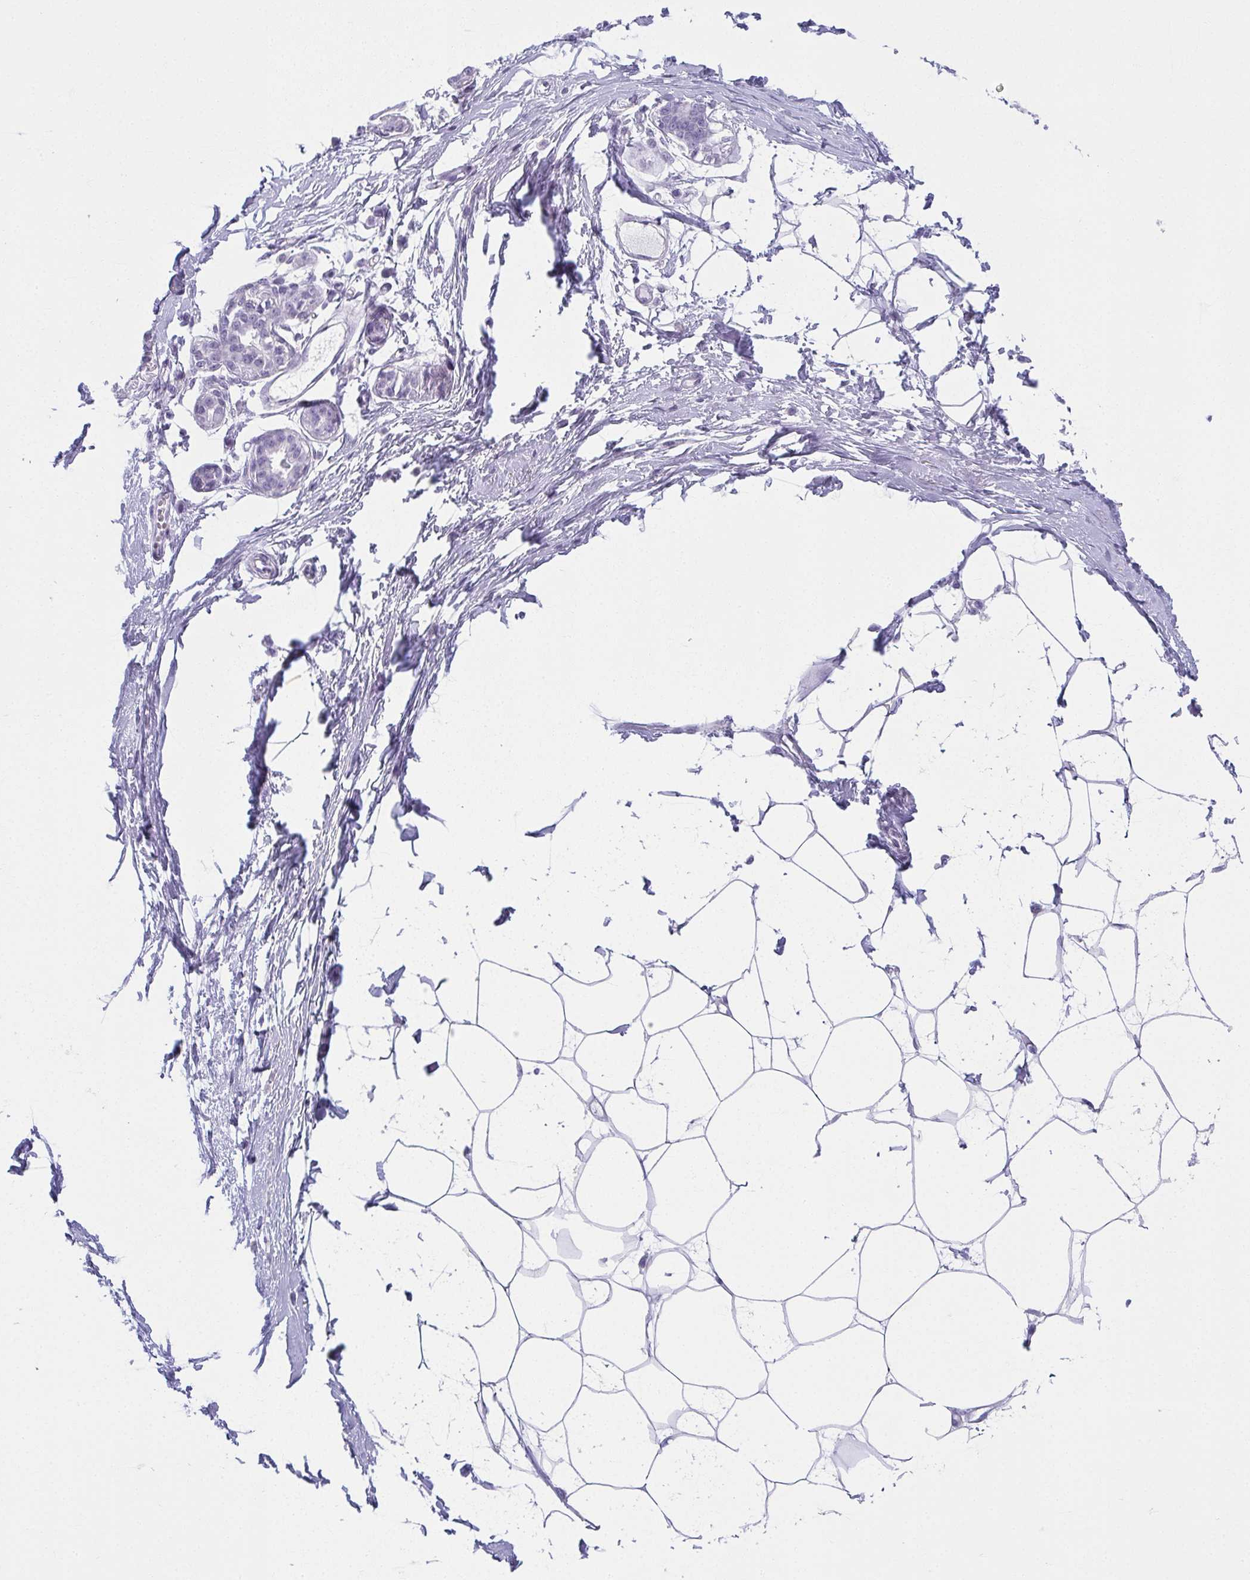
{"staining": {"intensity": "negative", "quantity": "none", "location": "none"}, "tissue": "breast", "cell_type": "Adipocytes", "image_type": "normal", "snomed": [{"axis": "morphology", "description": "Normal tissue, NOS"}, {"axis": "topography", "description": "Breast"}], "caption": "Protein analysis of unremarkable breast displays no significant expression in adipocytes. (DAB immunohistochemistry (IHC), high magnification).", "gene": "MOBP", "patient": {"sex": "female", "age": 45}}